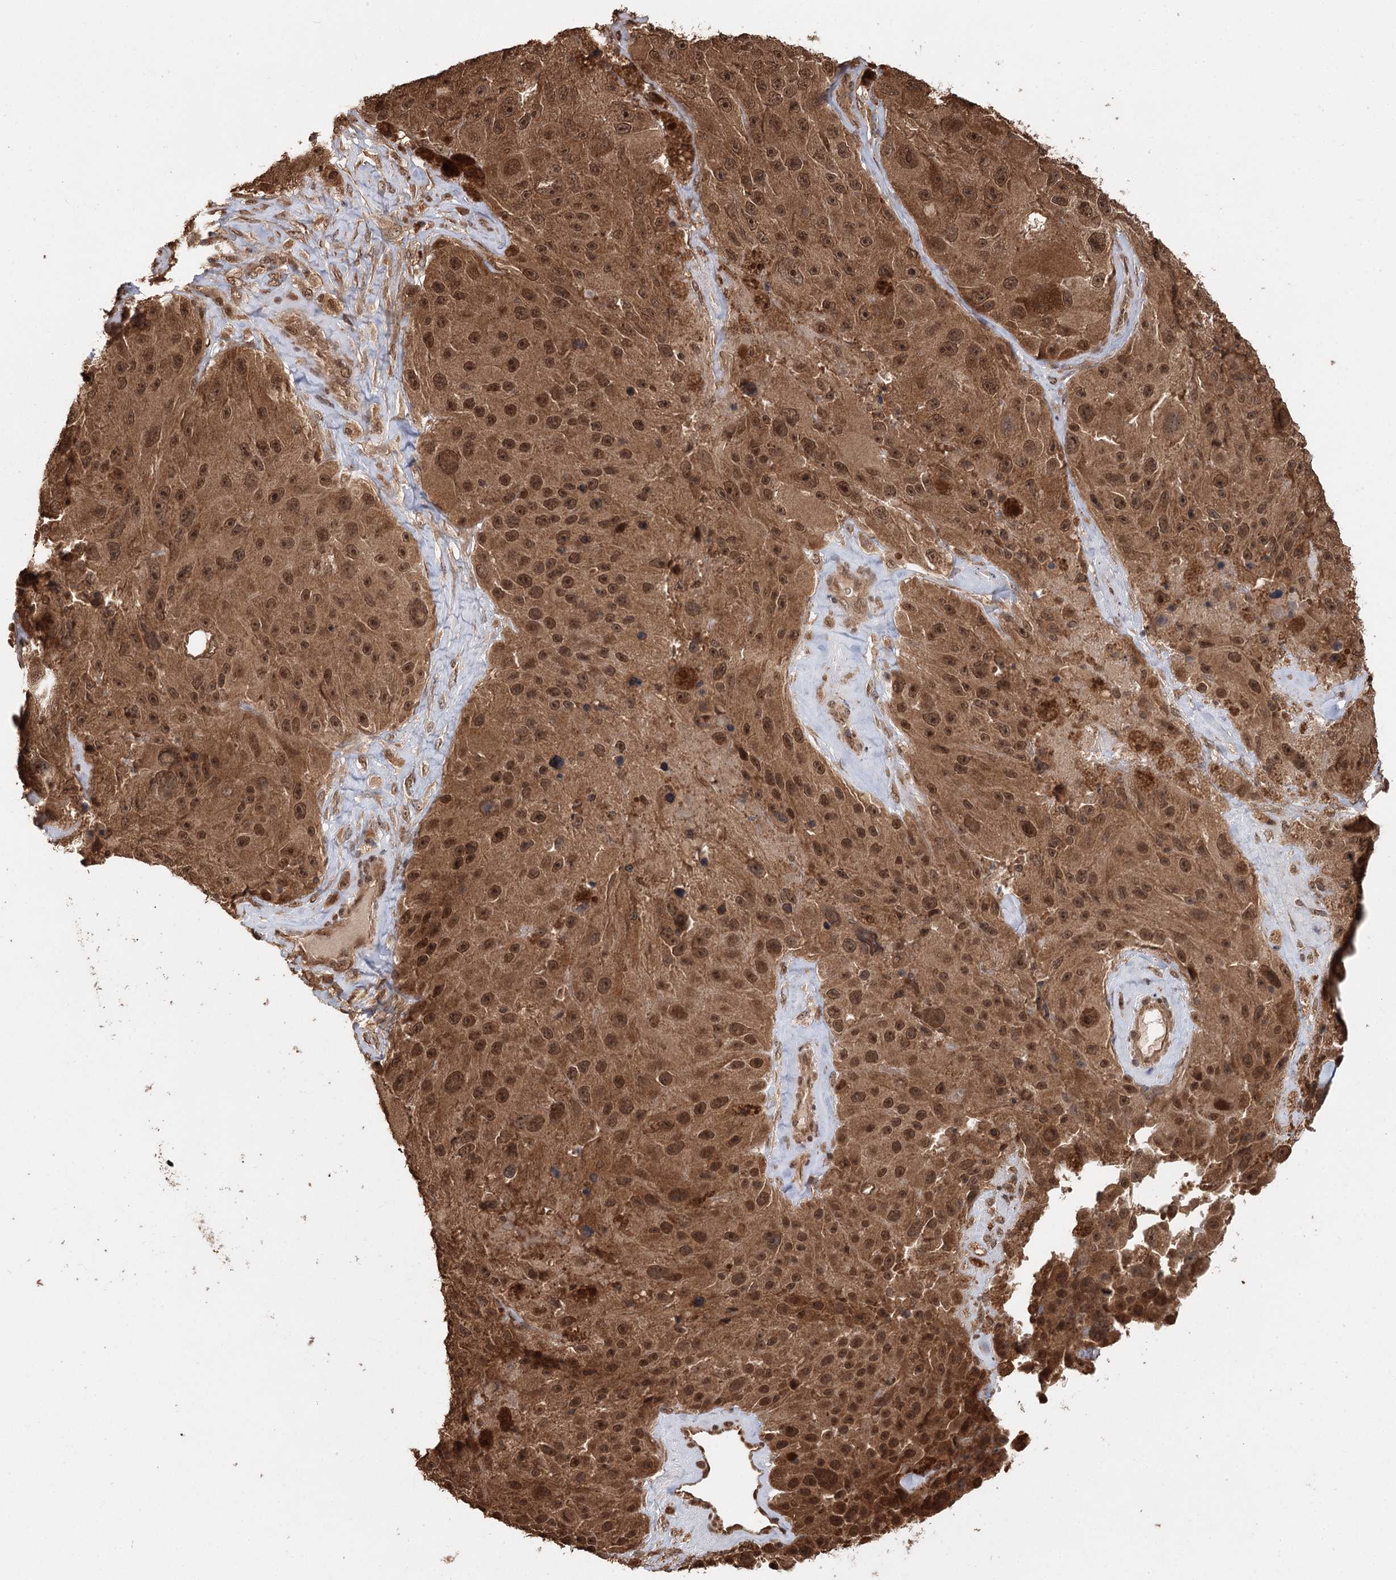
{"staining": {"intensity": "moderate", "quantity": ">75%", "location": "cytoplasmic/membranous,nuclear"}, "tissue": "melanoma", "cell_type": "Tumor cells", "image_type": "cancer", "snomed": [{"axis": "morphology", "description": "Malignant melanoma, Metastatic site"}, {"axis": "topography", "description": "Lymph node"}], "caption": "Protein staining of malignant melanoma (metastatic site) tissue exhibits moderate cytoplasmic/membranous and nuclear expression in approximately >75% of tumor cells.", "gene": "N6AMT1", "patient": {"sex": "male", "age": 62}}